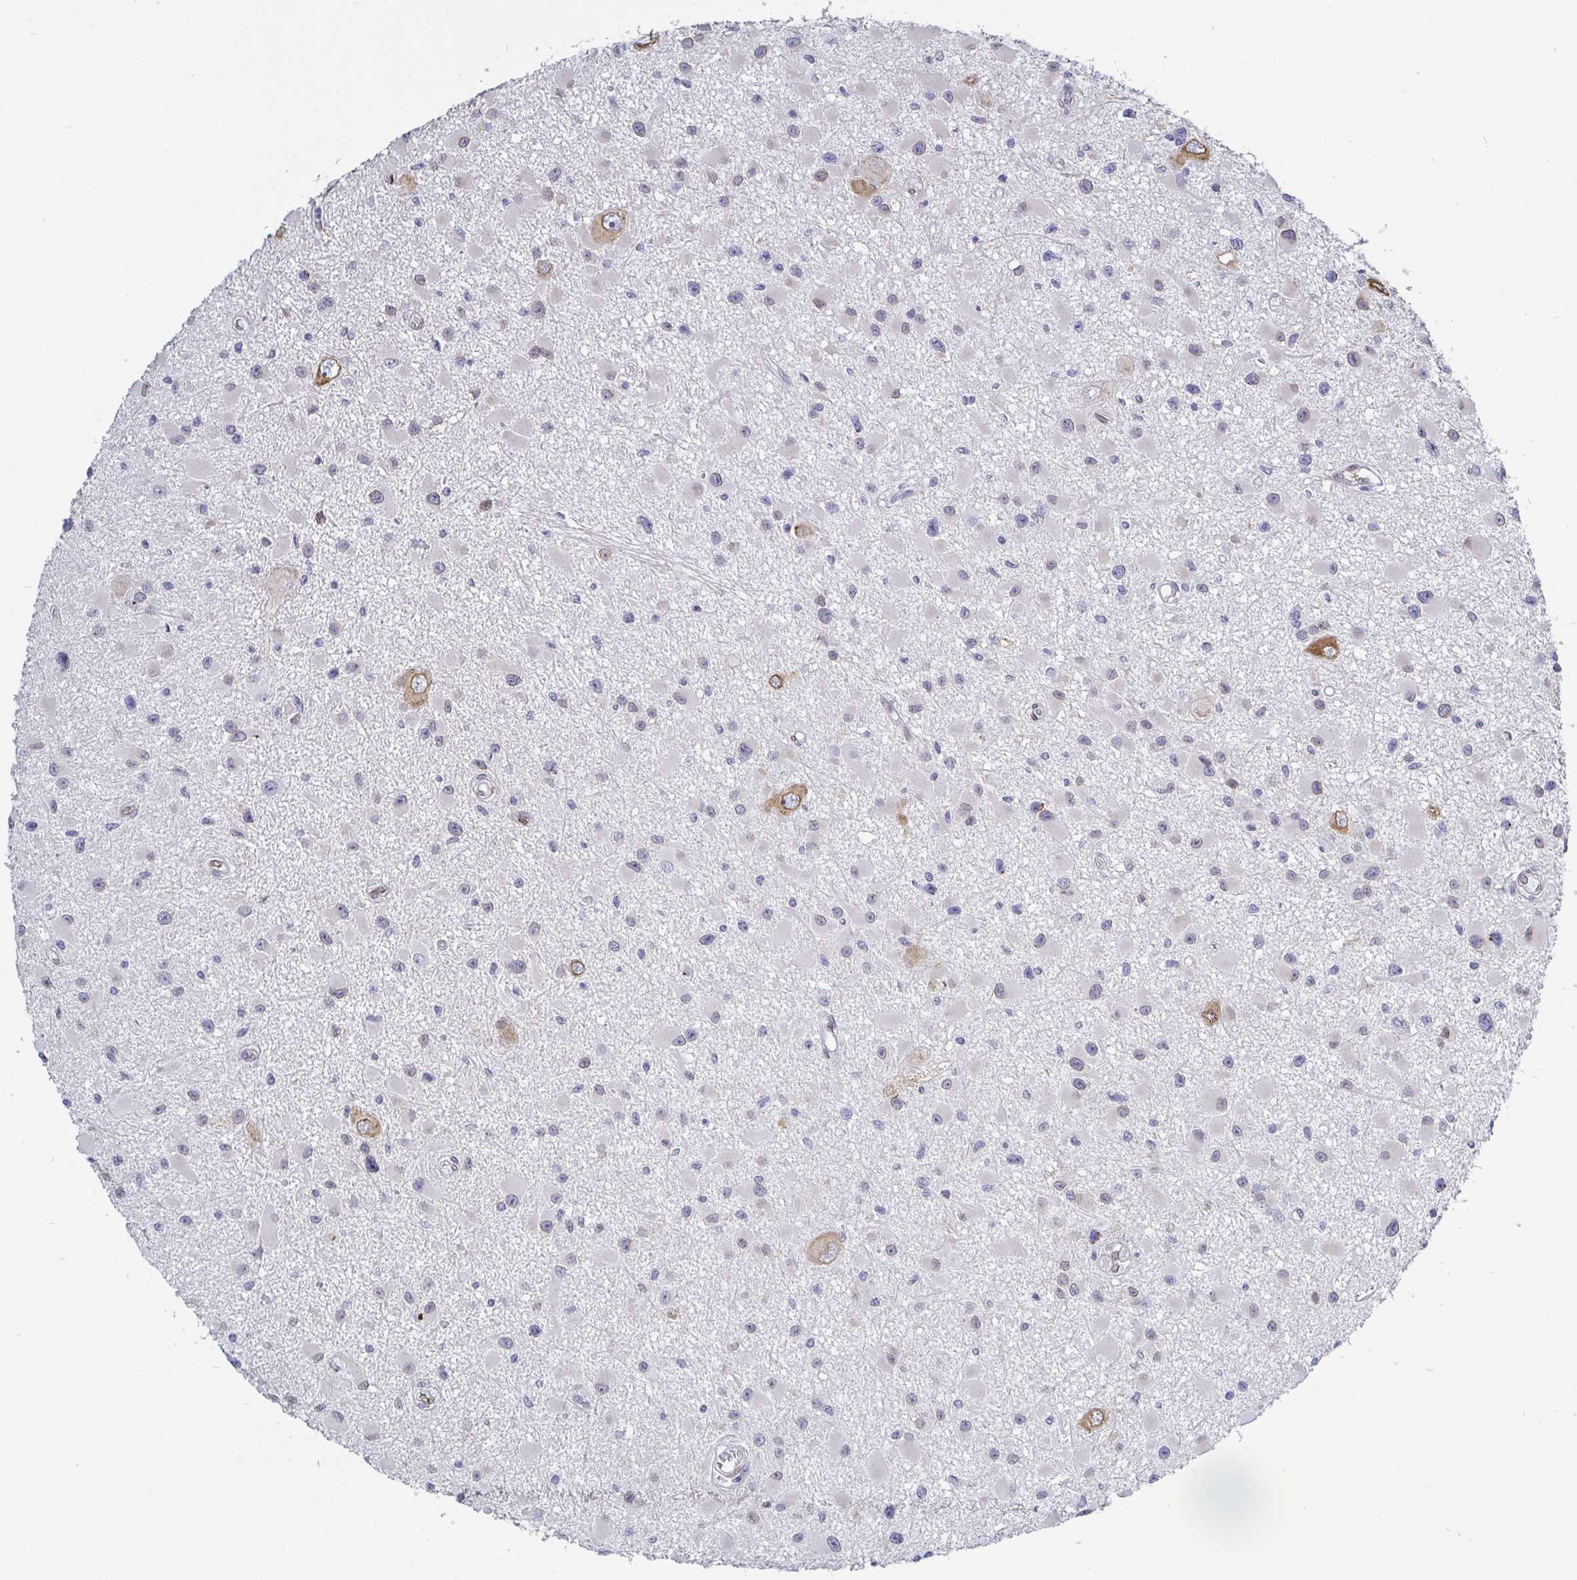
{"staining": {"intensity": "negative", "quantity": "none", "location": "none"}, "tissue": "glioma", "cell_type": "Tumor cells", "image_type": "cancer", "snomed": [{"axis": "morphology", "description": "Glioma, malignant, High grade"}, {"axis": "topography", "description": "Brain"}], "caption": "Immunohistochemical staining of human glioma shows no significant staining in tumor cells.", "gene": "EMD", "patient": {"sex": "male", "age": 54}}